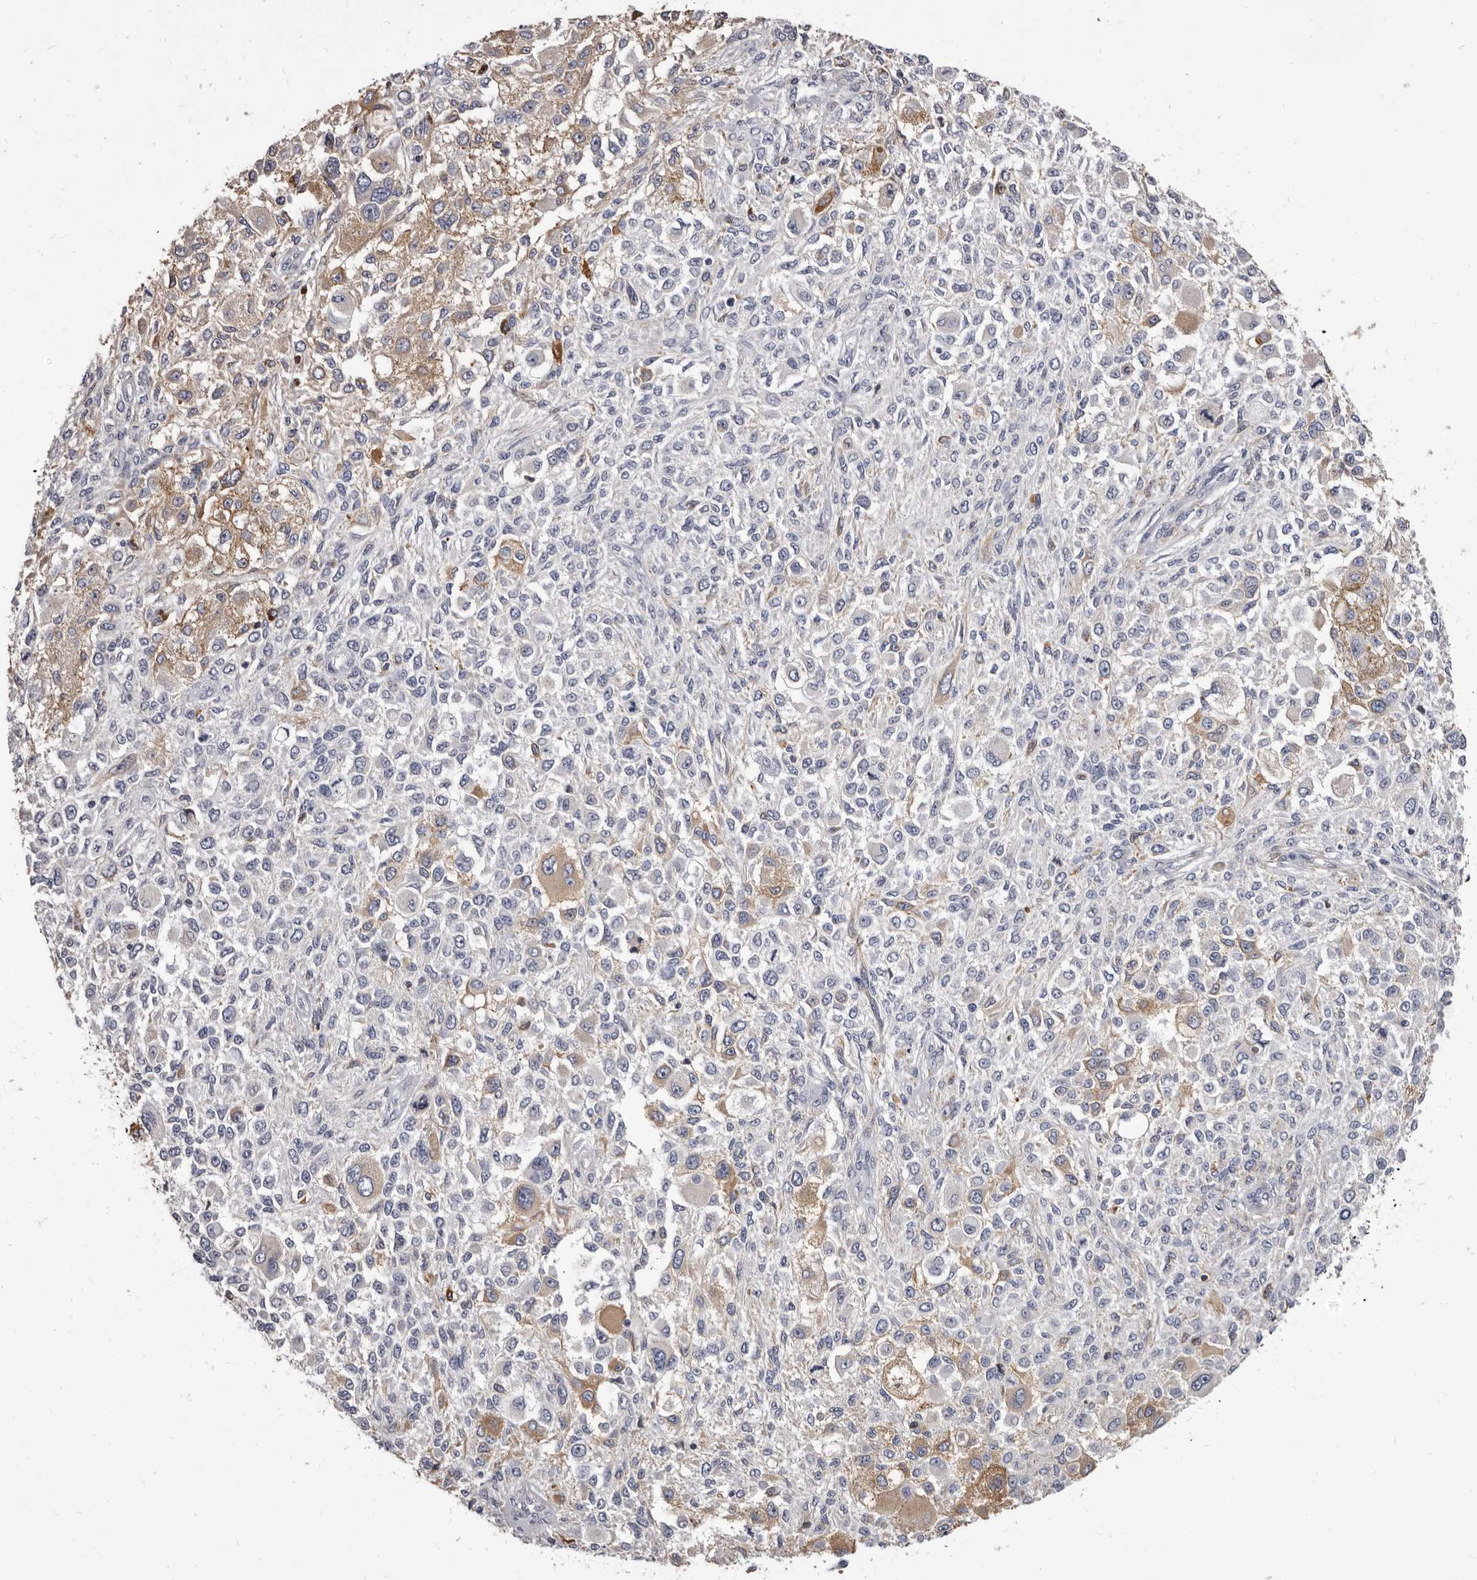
{"staining": {"intensity": "weak", "quantity": "<25%", "location": "cytoplasmic/membranous"}, "tissue": "melanoma", "cell_type": "Tumor cells", "image_type": "cancer", "snomed": [{"axis": "morphology", "description": "Necrosis, NOS"}, {"axis": "morphology", "description": "Malignant melanoma, NOS"}, {"axis": "topography", "description": "Skin"}], "caption": "Human melanoma stained for a protein using immunohistochemistry (IHC) exhibits no staining in tumor cells.", "gene": "NIBAN1", "patient": {"sex": "female", "age": 87}}